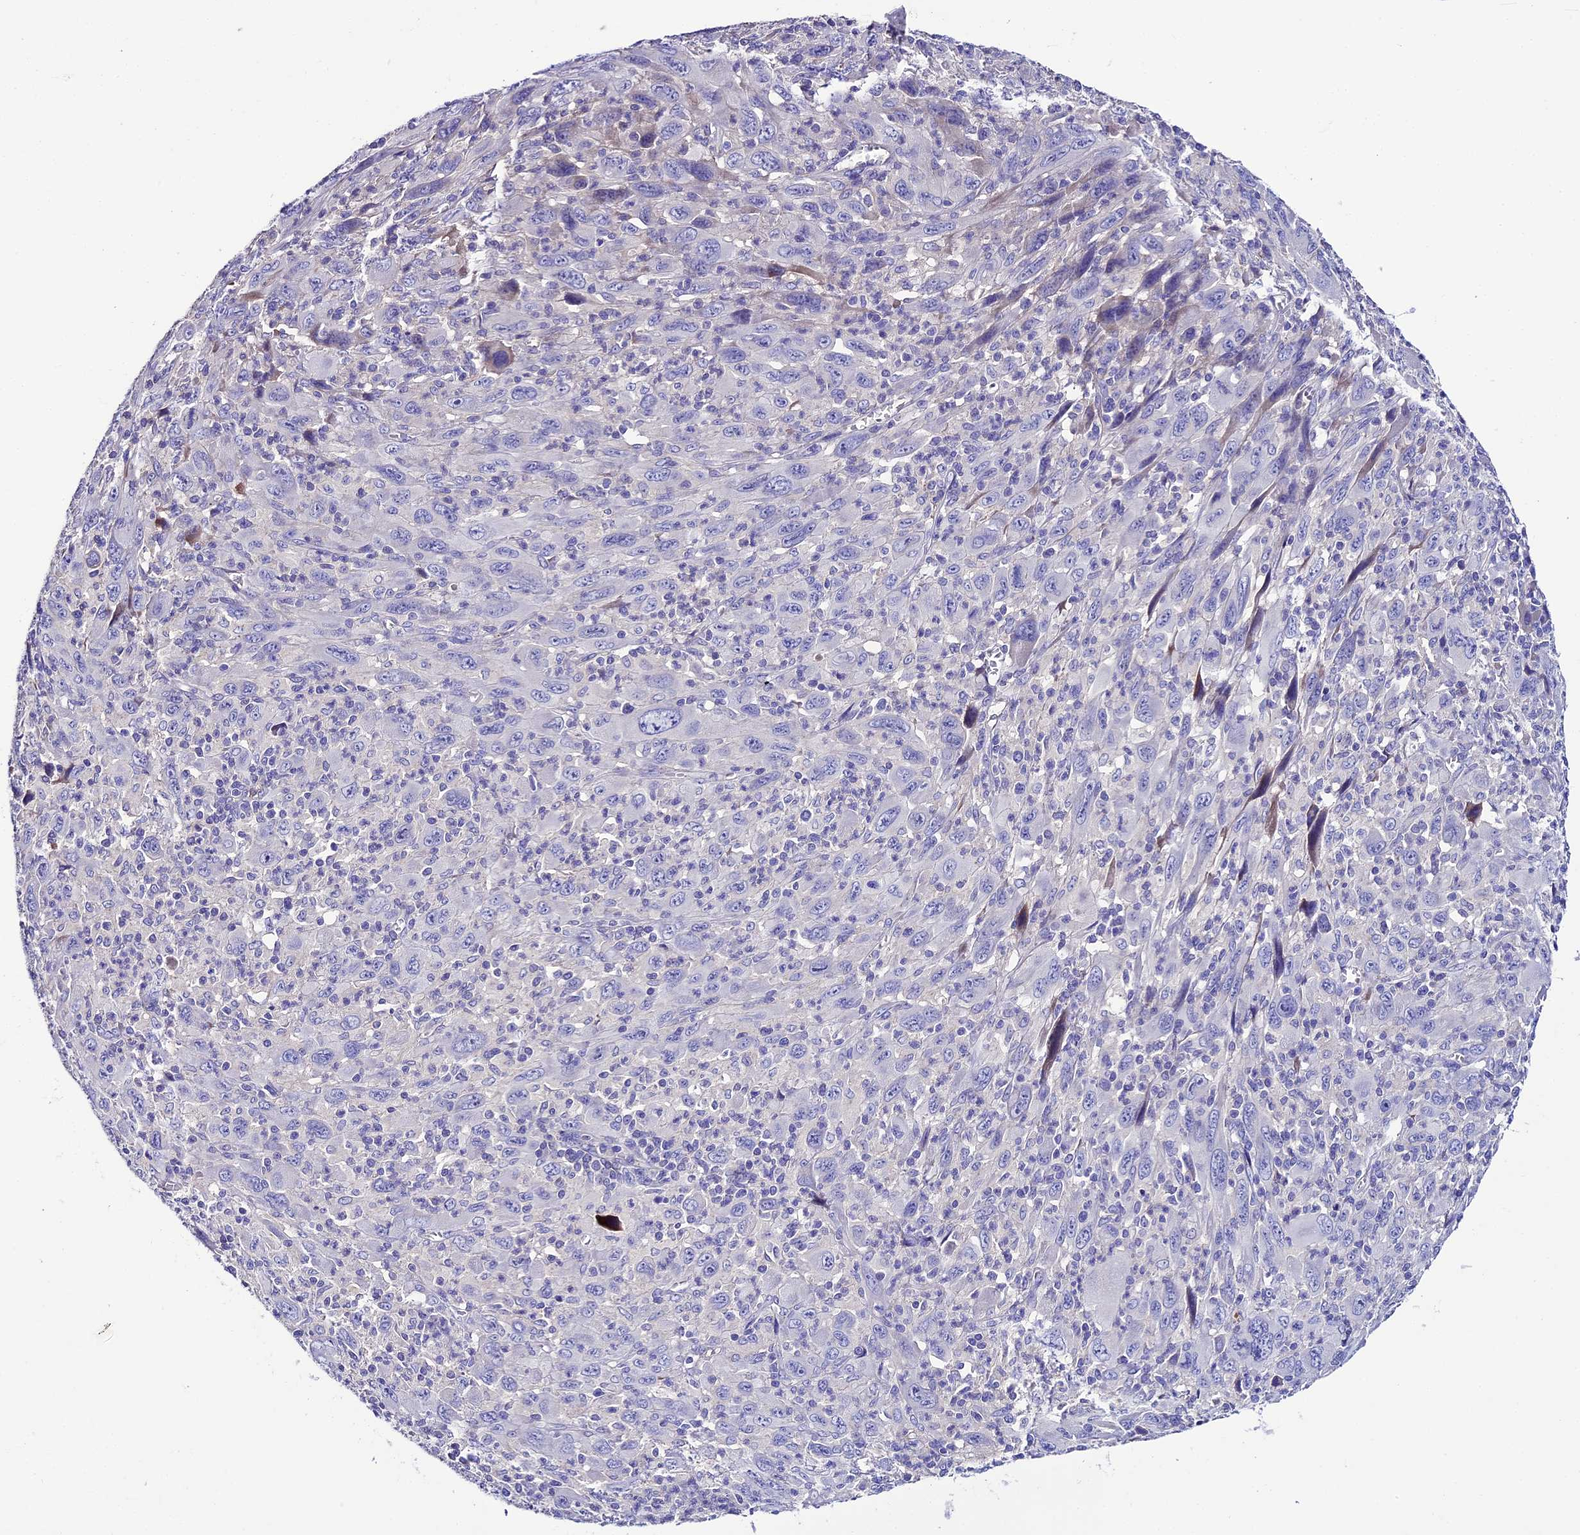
{"staining": {"intensity": "negative", "quantity": "none", "location": "none"}, "tissue": "melanoma", "cell_type": "Tumor cells", "image_type": "cancer", "snomed": [{"axis": "morphology", "description": "Malignant melanoma, Metastatic site"}, {"axis": "topography", "description": "Skin"}], "caption": "Histopathology image shows no protein staining in tumor cells of malignant melanoma (metastatic site) tissue. Nuclei are stained in blue.", "gene": "TCP11L2", "patient": {"sex": "female", "age": 56}}